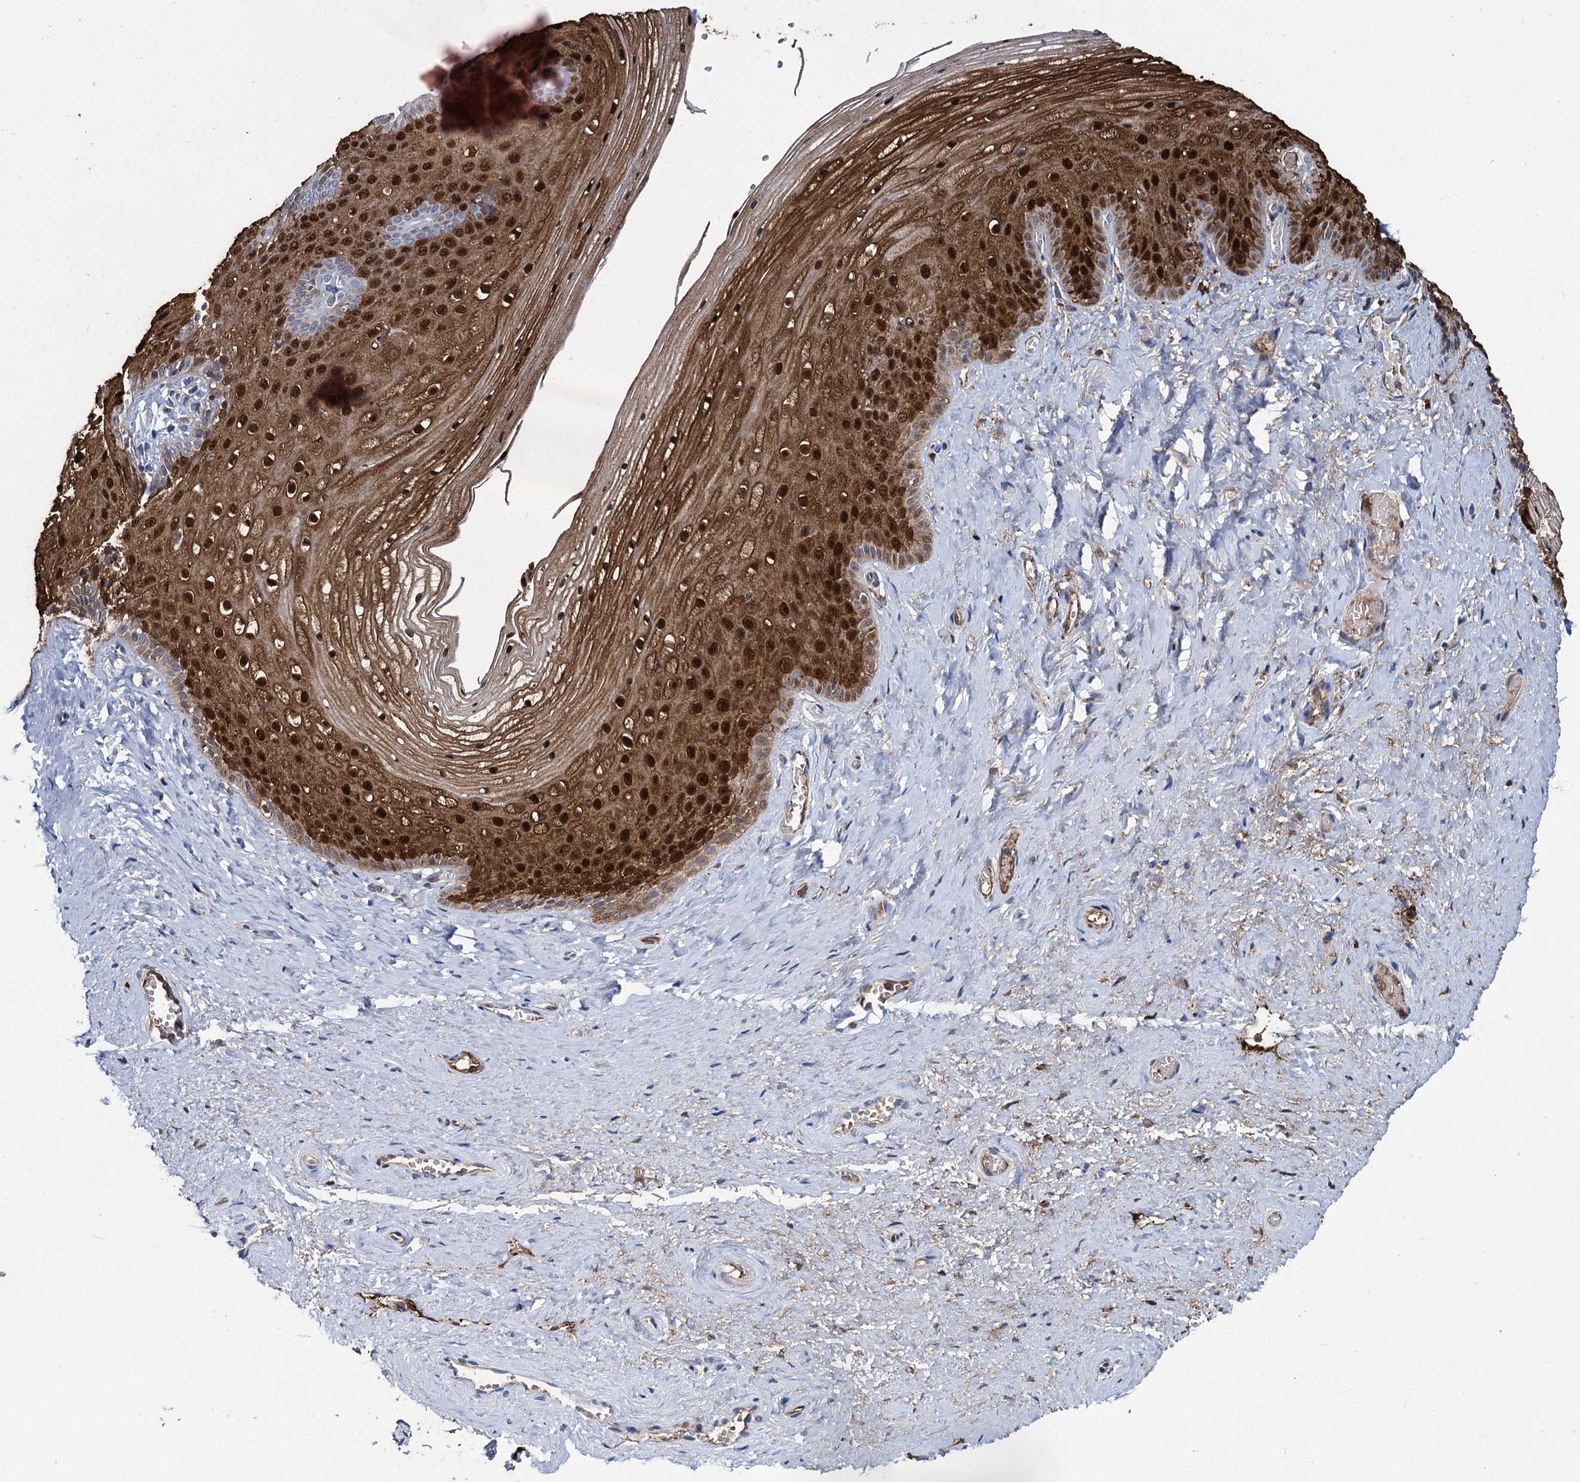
{"staining": {"intensity": "strong", "quantity": ">75%", "location": "cytoplasmic/membranous,nuclear"}, "tissue": "vagina", "cell_type": "Squamous epithelial cells", "image_type": "normal", "snomed": [{"axis": "morphology", "description": "Normal tissue, NOS"}, {"axis": "topography", "description": "Vagina"}, {"axis": "topography", "description": "Cervix"}], "caption": "Strong cytoplasmic/membranous,nuclear protein expression is seen in about >75% of squamous epithelial cells in vagina.", "gene": "FABP5", "patient": {"sex": "female", "age": 40}}